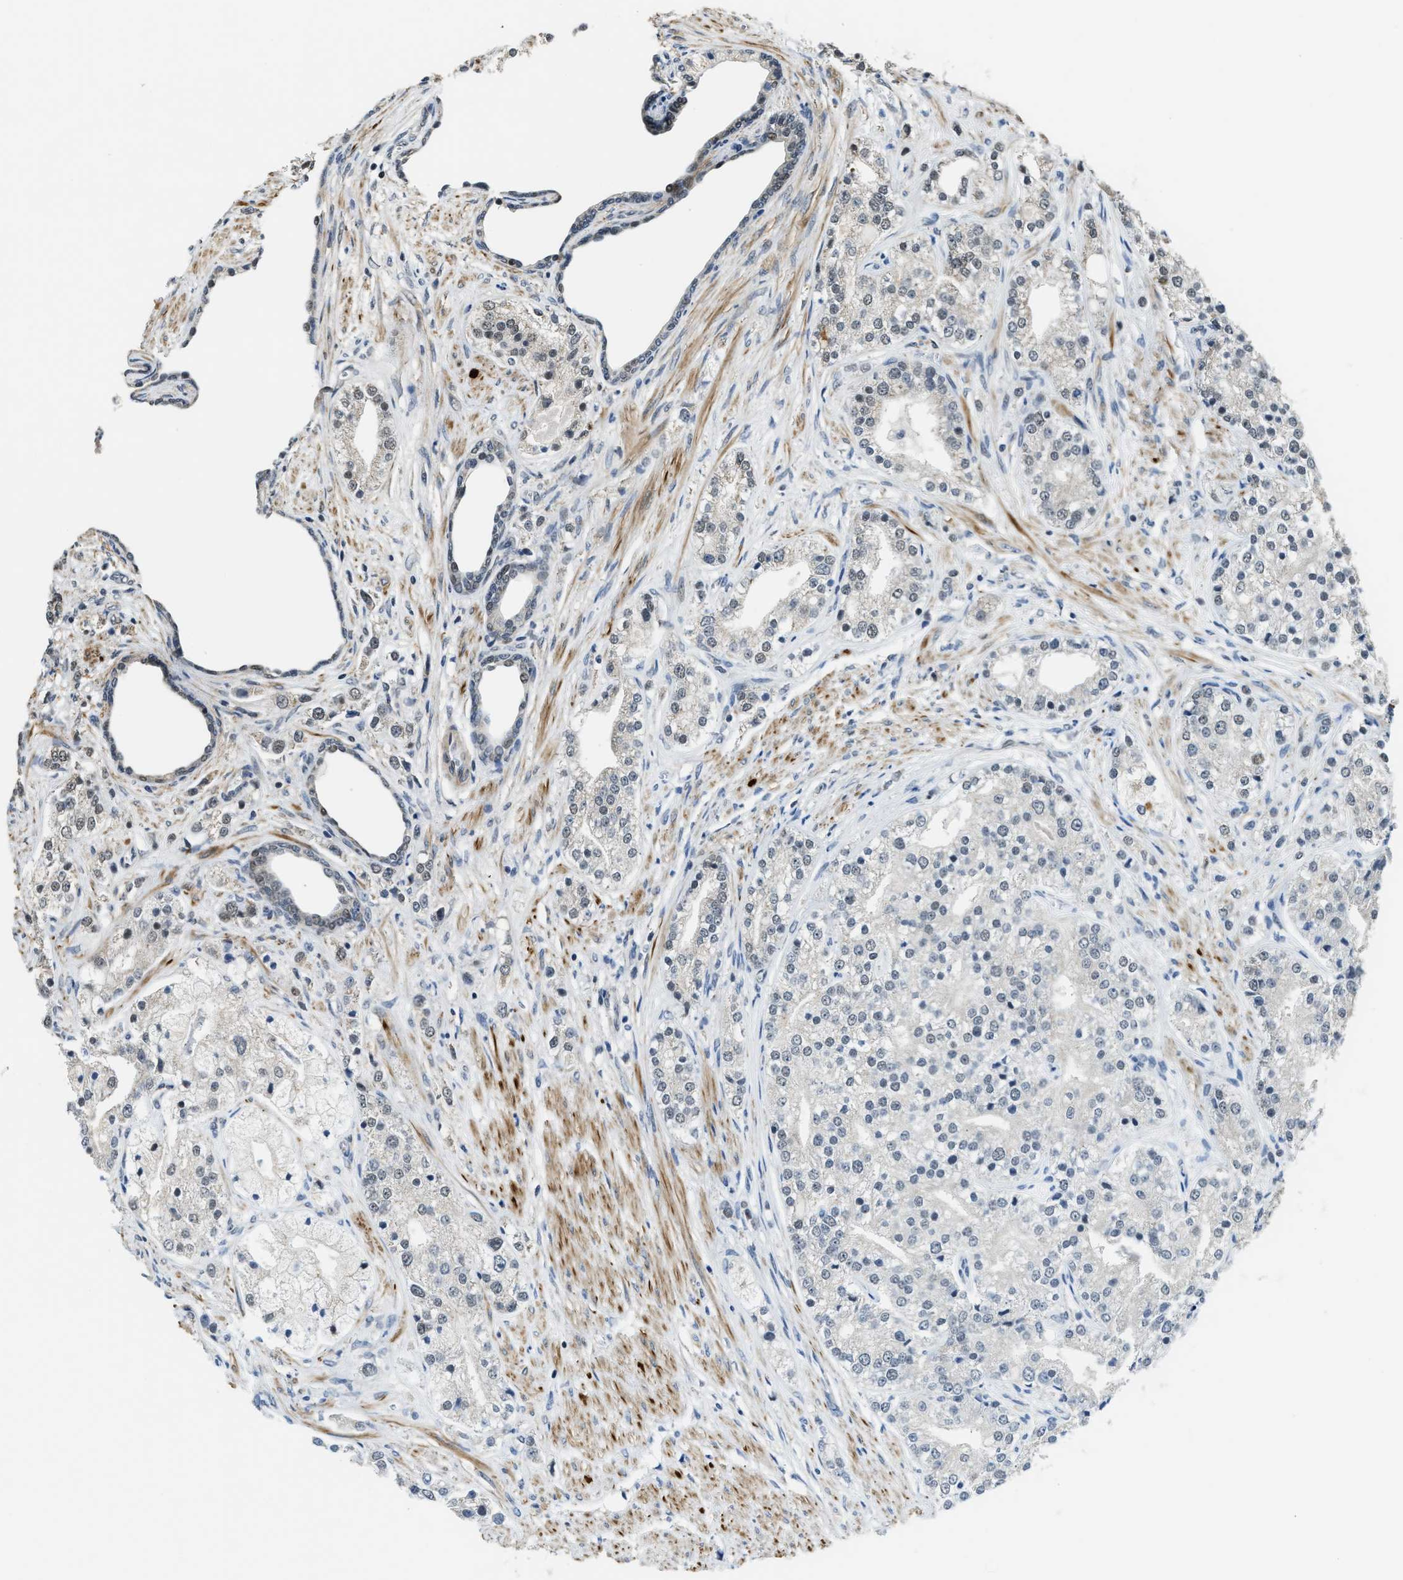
{"staining": {"intensity": "weak", "quantity": "<25%", "location": "nuclear"}, "tissue": "prostate cancer", "cell_type": "Tumor cells", "image_type": "cancer", "snomed": [{"axis": "morphology", "description": "Adenocarcinoma, High grade"}, {"axis": "topography", "description": "Prostate"}], "caption": "Immunohistochemical staining of human prostate cancer (adenocarcinoma (high-grade)) displays no significant positivity in tumor cells. The staining is performed using DAB brown chromogen with nuclei counter-stained in using hematoxylin.", "gene": "ZNF250", "patient": {"sex": "male", "age": 50}}